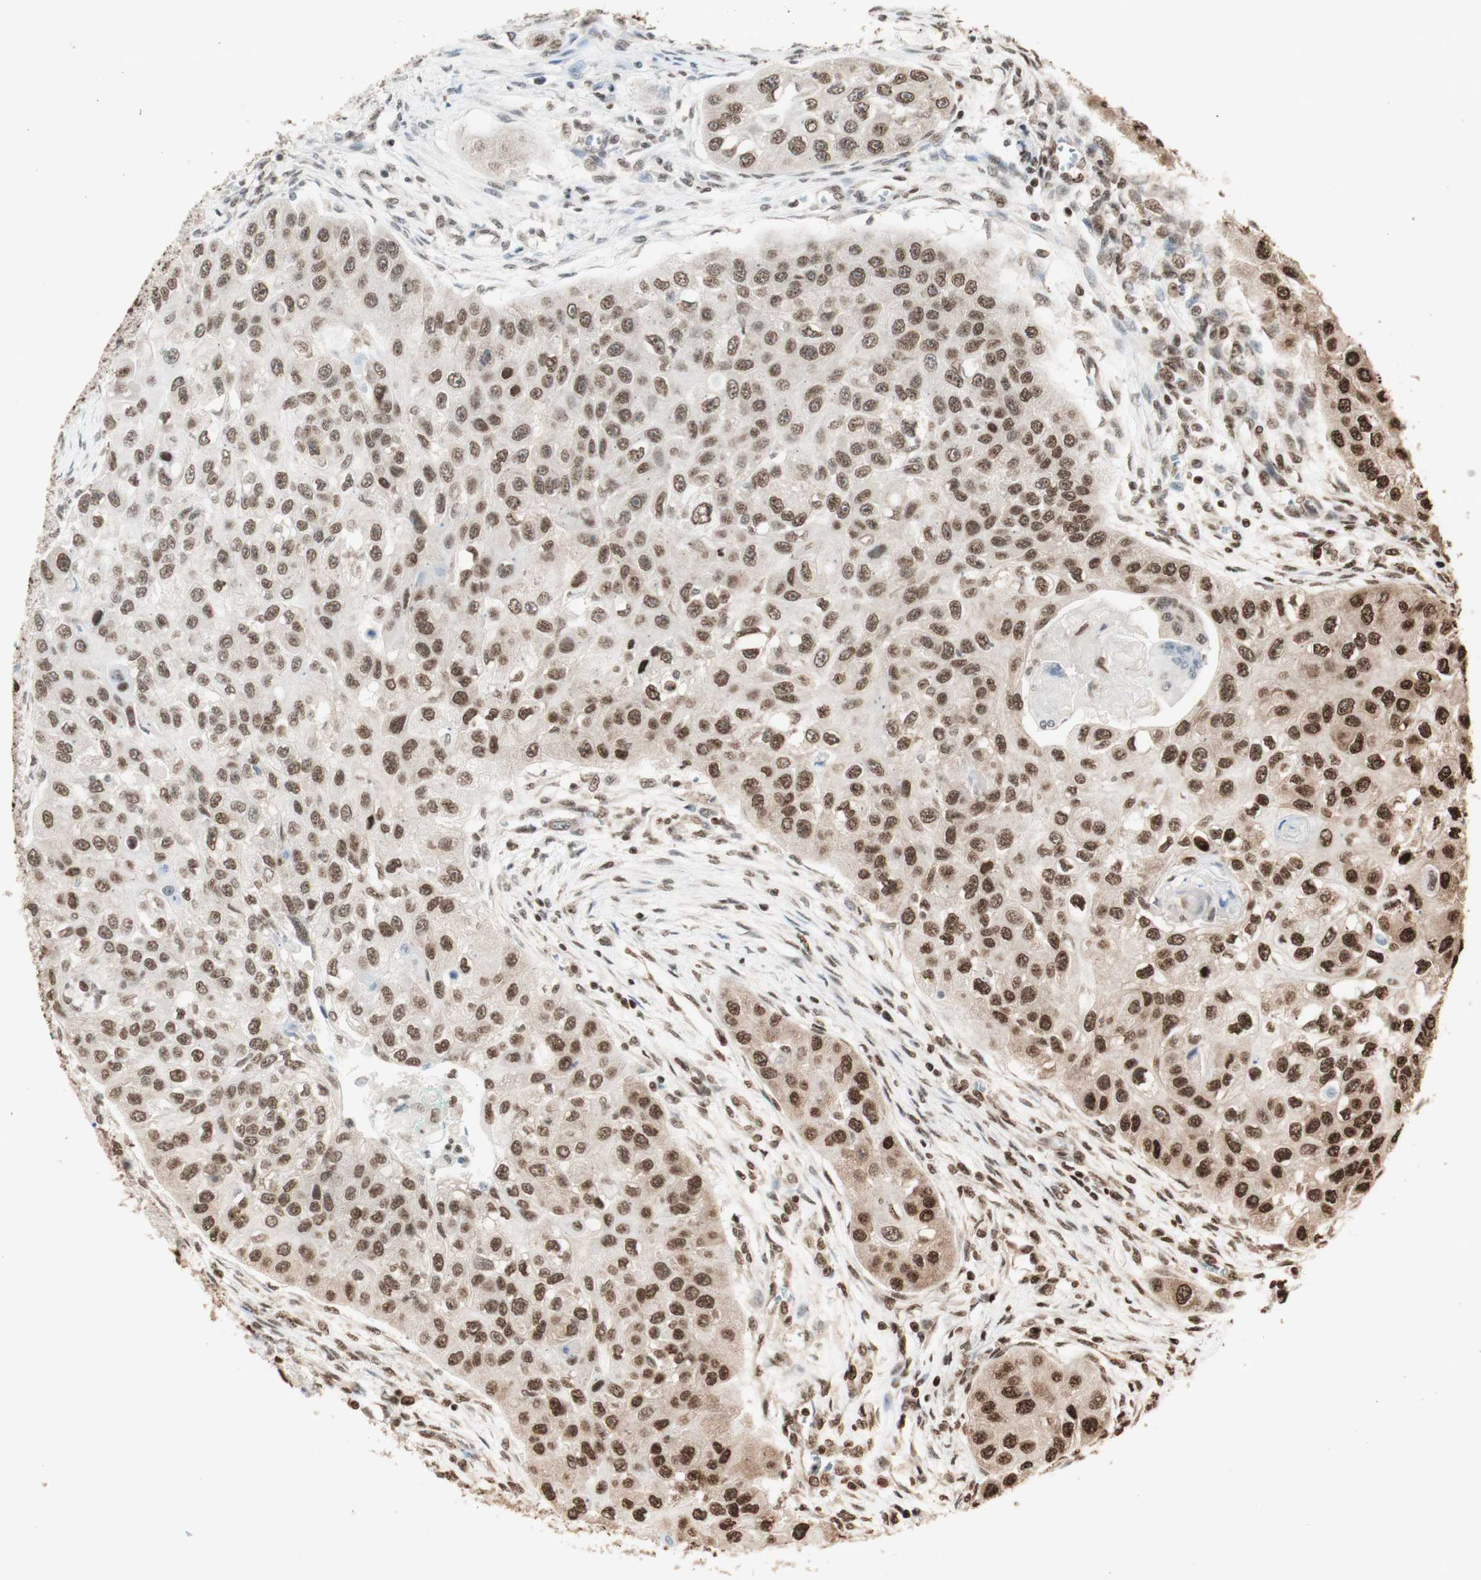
{"staining": {"intensity": "strong", "quantity": ">75%", "location": "nuclear"}, "tissue": "head and neck cancer", "cell_type": "Tumor cells", "image_type": "cancer", "snomed": [{"axis": "morphology", "description": "Normal tissue, NOS"}, {"axis": "morphology", "description": "Squamous cell carcinoma, NOS"}, {"axis": "topography", "description": "Skeletal muscle"}, {"axis": "topography", "description": "Head-Neck"}], "caption": "This is a micrograph of immunohistochemistry staining of head and neck cancer (squamous cell carcinoma), which shows strong expression in the nuclear of tumor cells.", "gene": "HNRNPA2B1", "patient": {"sex": "male", "age": 51}}